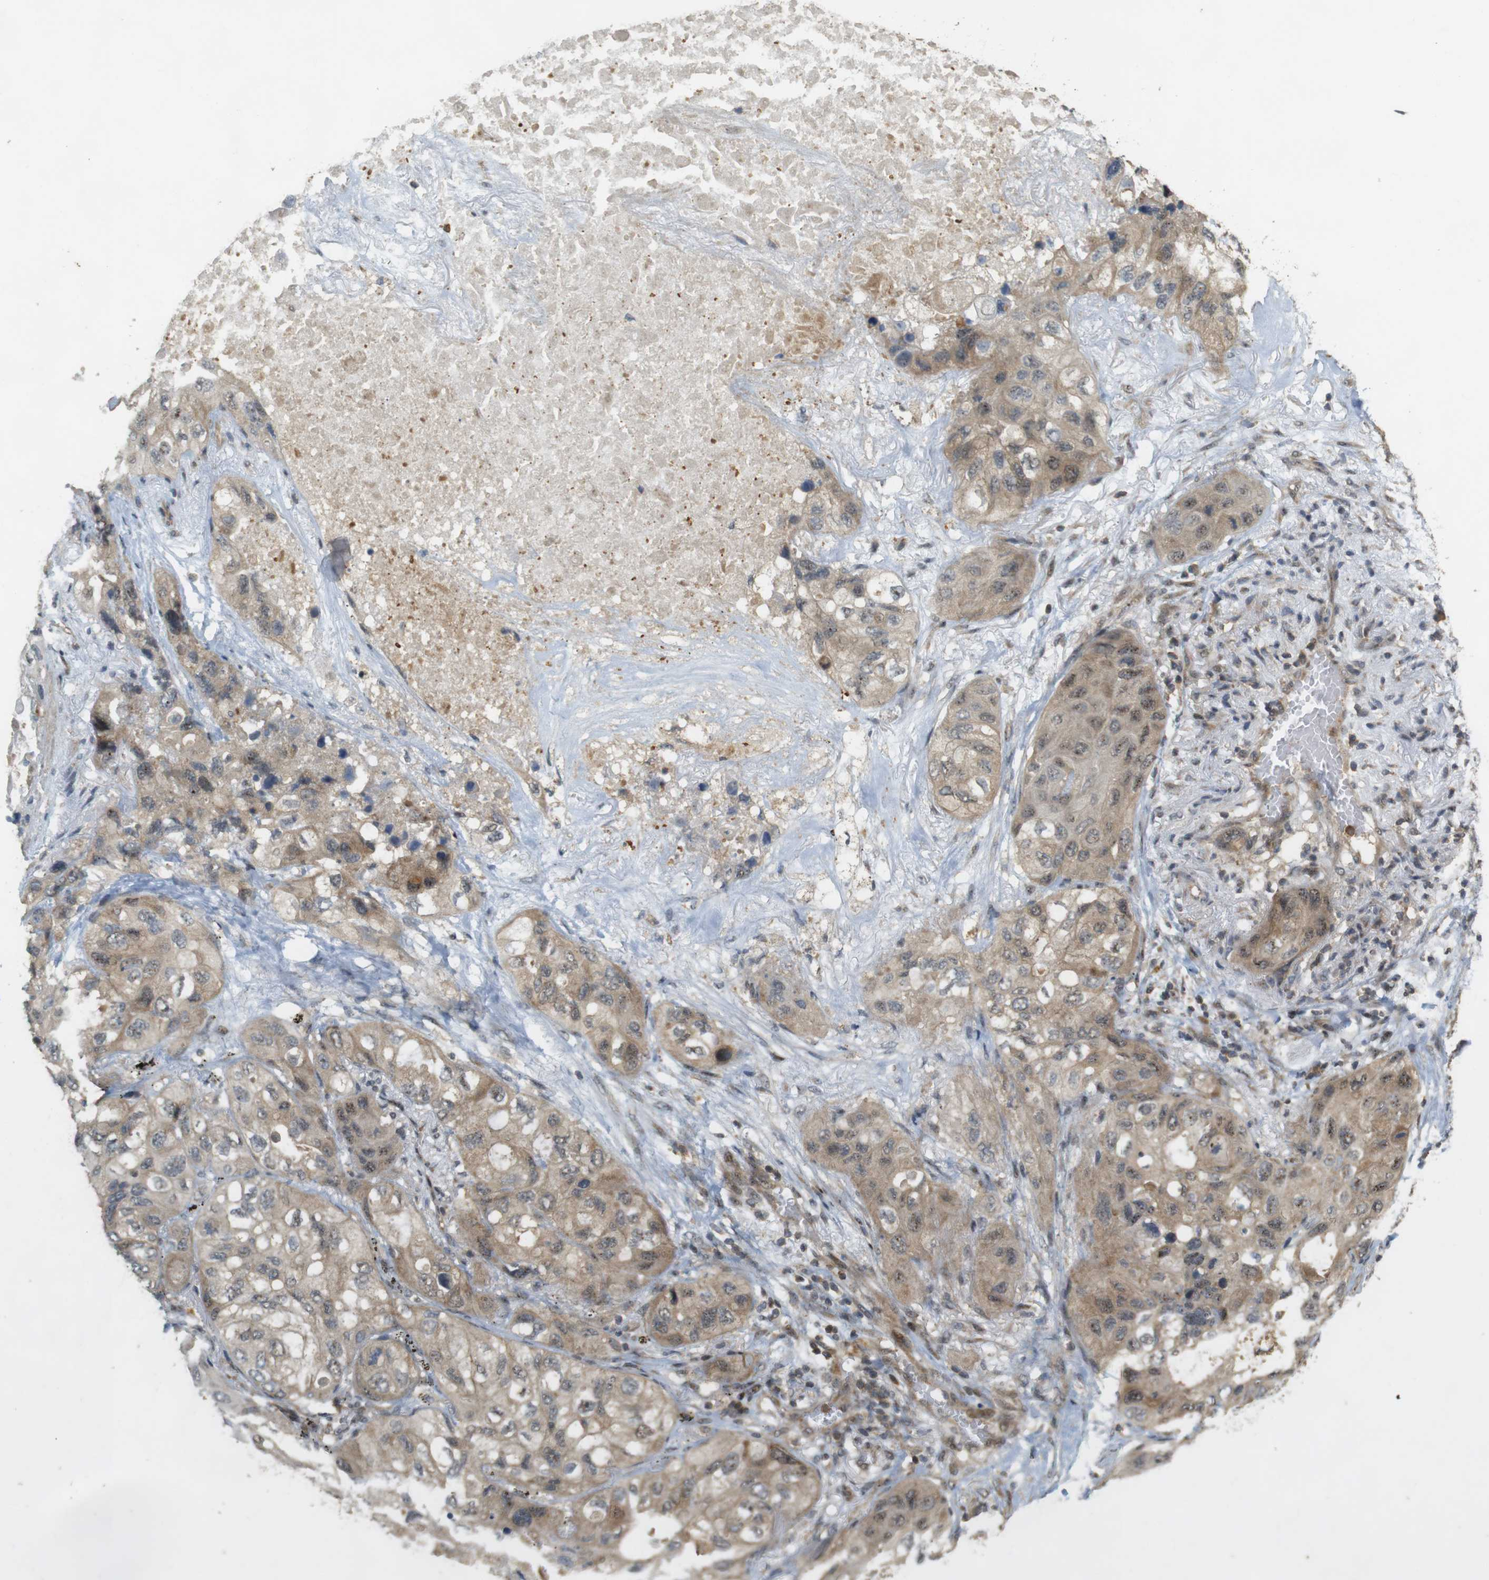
{"staining": {"intensity": "moderate", "quantity": ">75%", "location": "cytoplasmic/membranous,nuclear"}, "tissue": "lung cancer", "cell_type": "Tumor cells", "image_type": "cancer", "snomed": [{"axis": "morphology", "description": "Squamous cell carcinoma, NOS"}, {"axis": "topography", "description": "Lung"}], "caption": "A micrograph of human lung squamous cell carcinoma stained for a protein reveals moderate cytoplasmic/membranous and nuclear brown staining in tumor cells. The staining was performed using DAB (3,3'-diaminobenzidine) to visualize the protein expression in brown, while the nuclei were stained in blue with hematoxylin (Magnification: 20x).", "gene": "TMX3", "patient": {"sex": "female", "age": 73}}